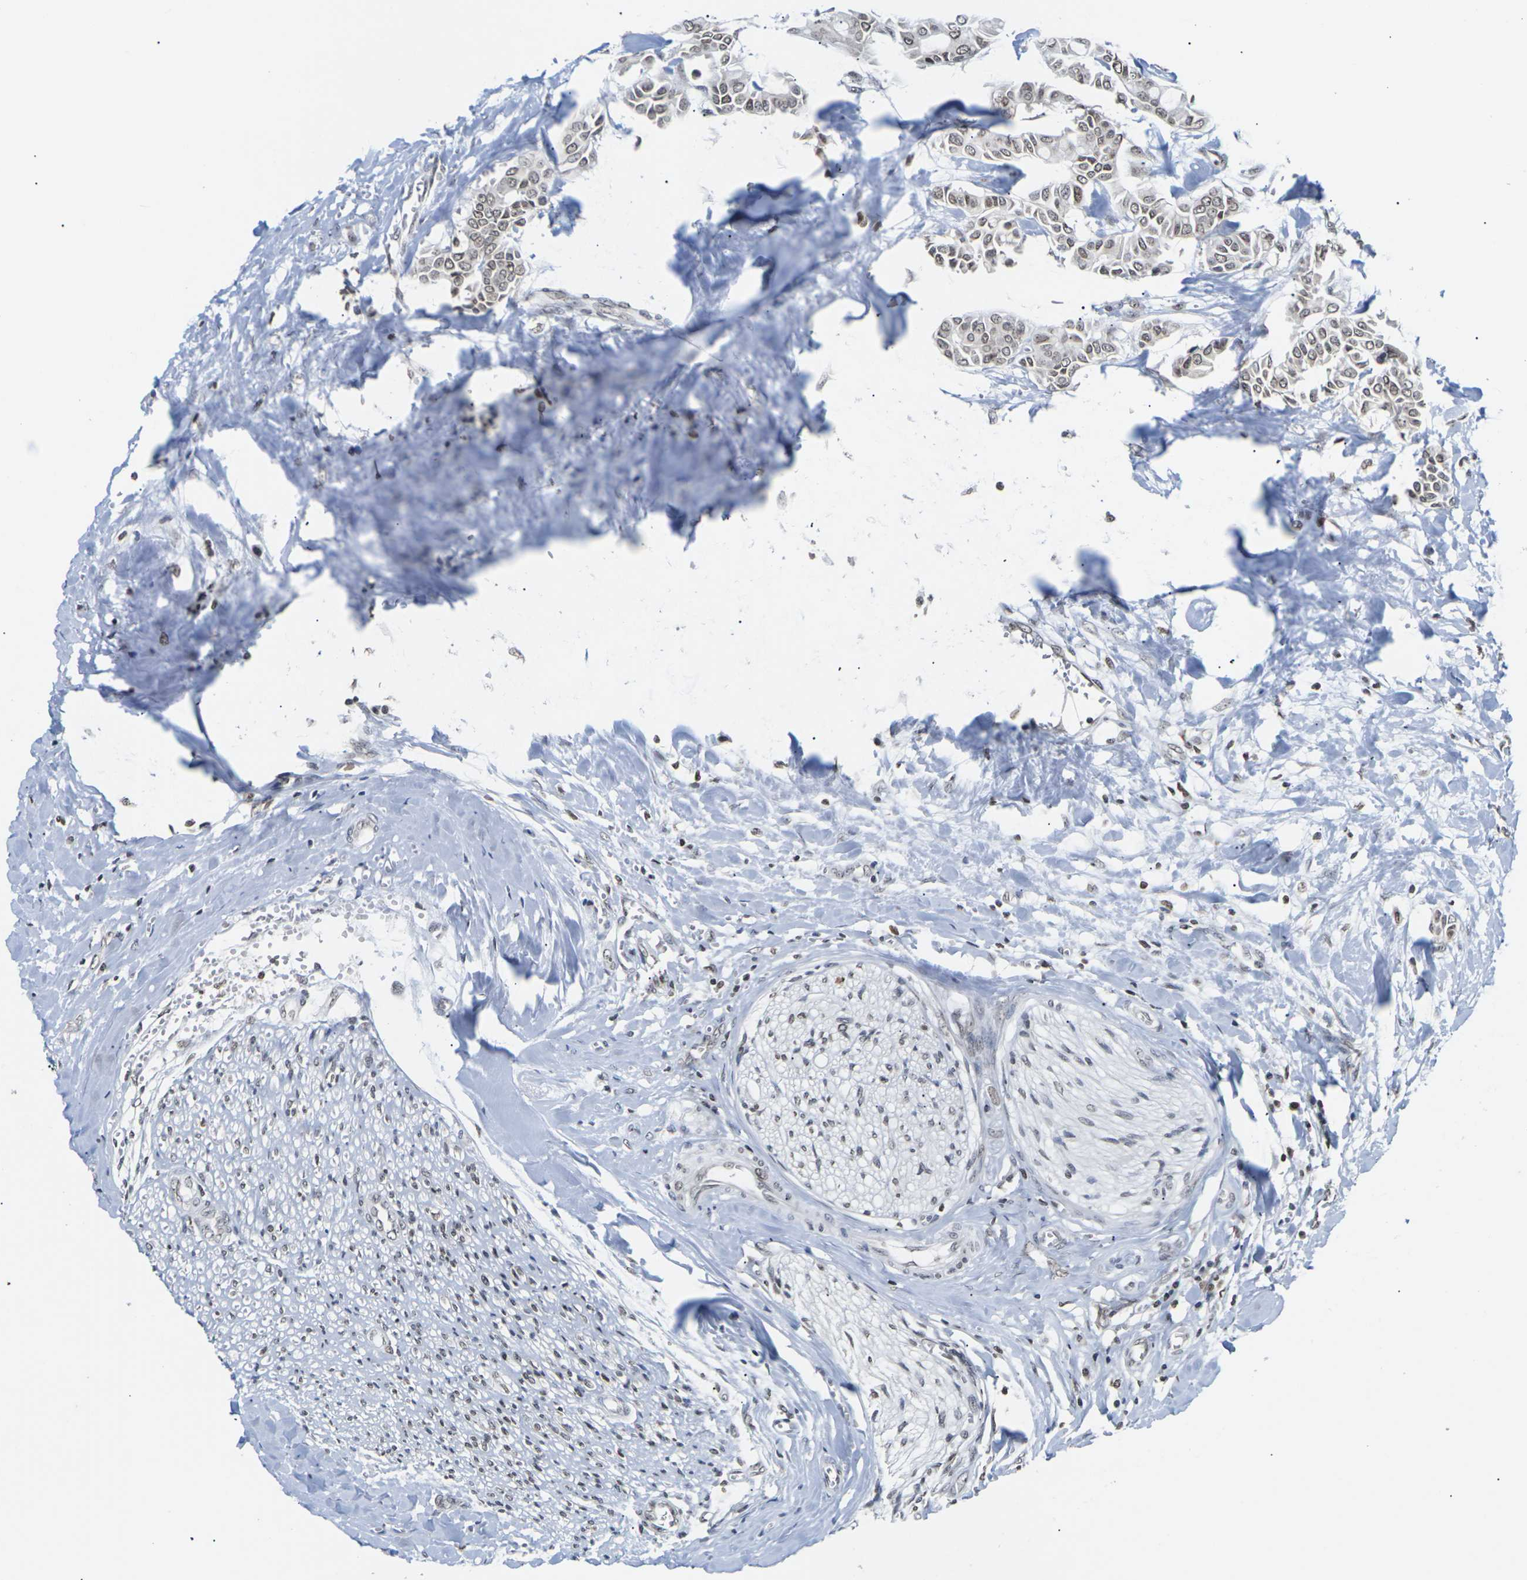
{"staining": {"intensity": "moderate", "quantity": ">75%", "location": "nuclear"}, "tissue": "head and neck cancer", "cell_type": "Tumor cells", "image_type": "cancer", "snomed": [{"axis": "morphology", "description": "Adenocarcinoma, NOS"}, {"axis": "topography", "description": "Salivary gland"}, {"axis": "topography", "description": "Head-Neck"}], "caption": "A histopathology image of human head and neck adenocarcinoma stained for a protein reveals moderate nuclear brown staining in tumor cells. (IHC, brightfield microscopy, high magnification).", "gene": "ETV5", "patient": {"sex": "female", "age": 59}}